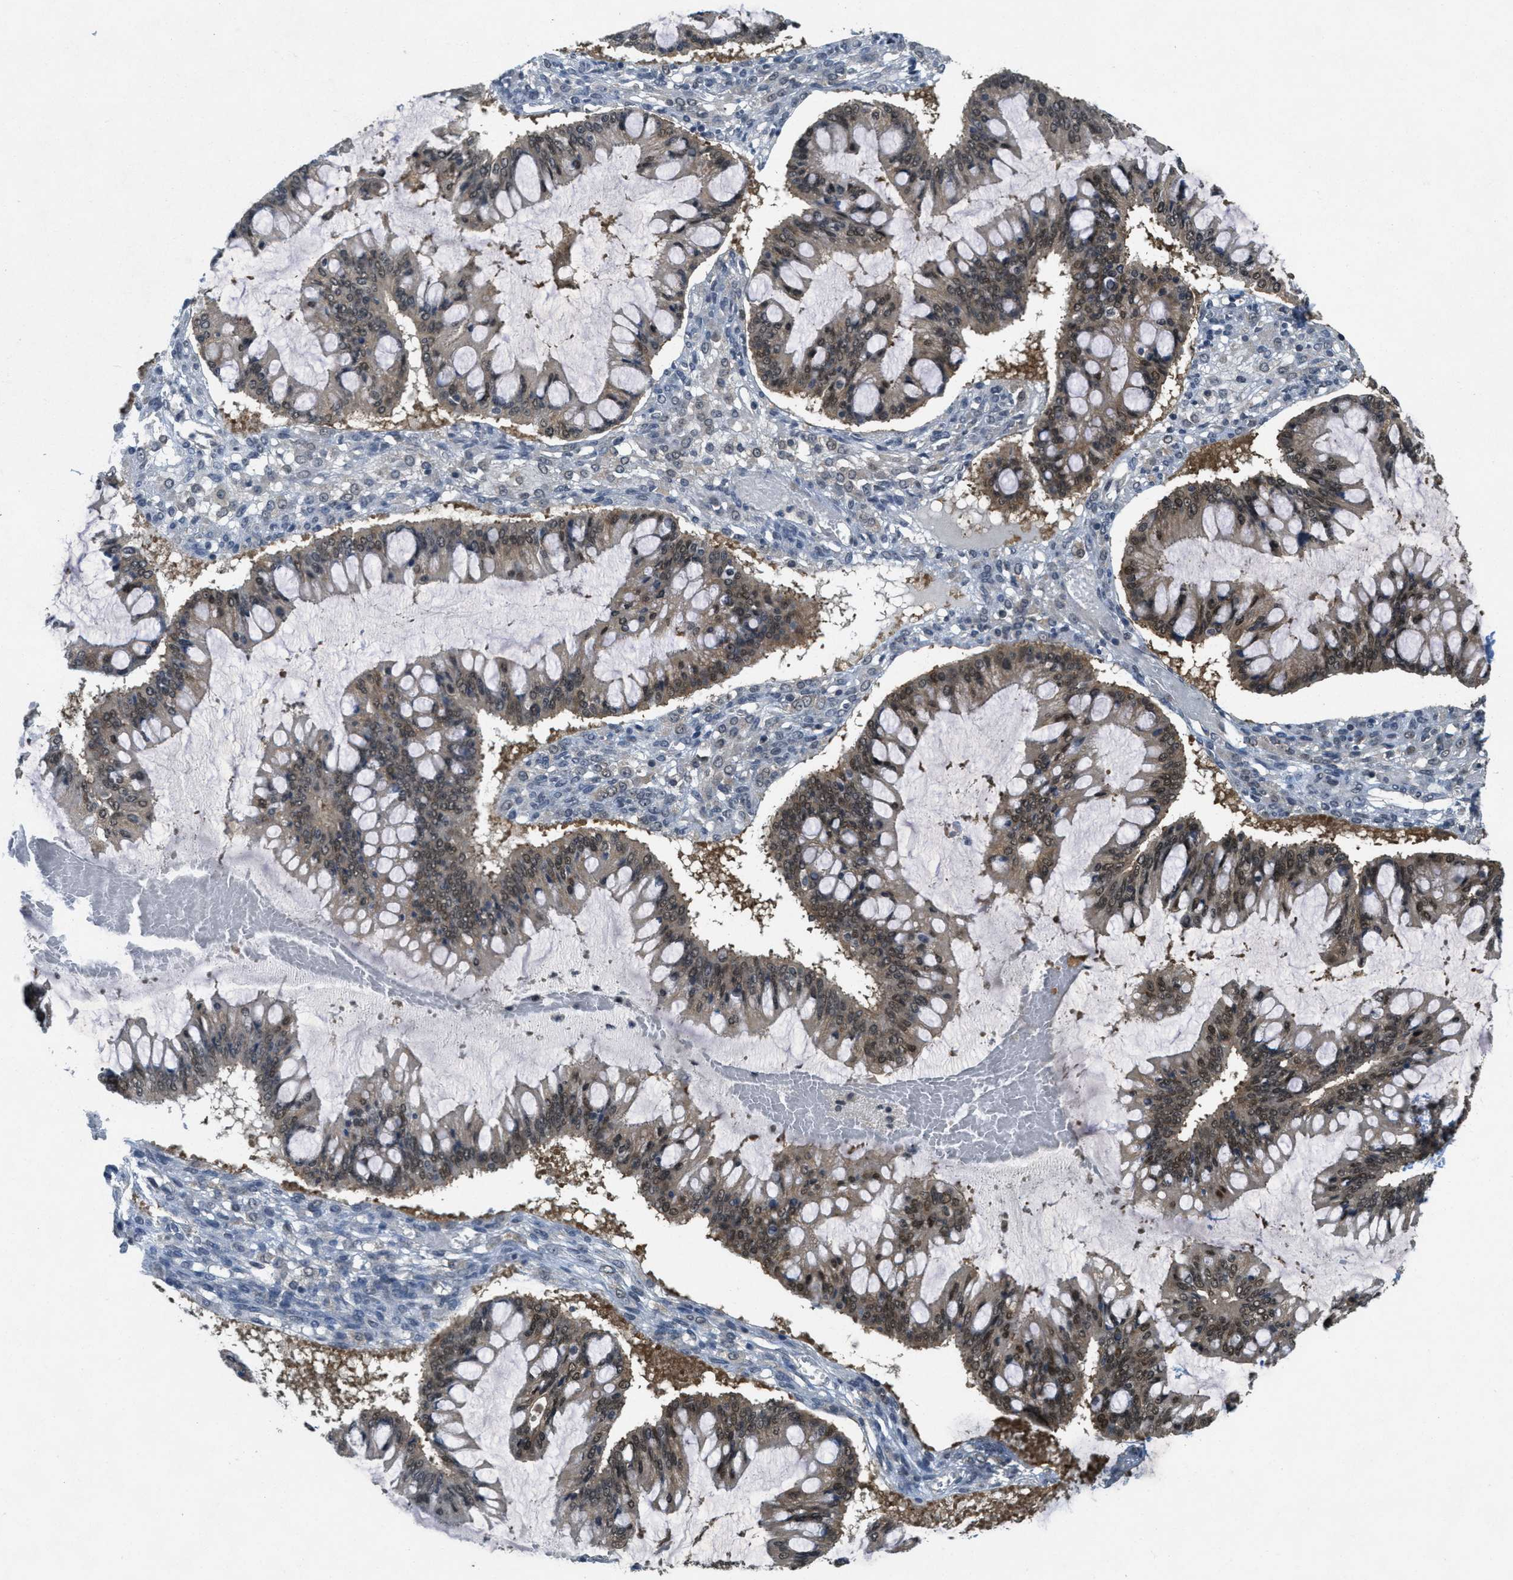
{"staining": {"intensity": "moderate", "quantity": "25%-75%", "location": "cytoplasmic/membranous,nuclear"}, "tissue": "ovarian cancer", "cell_type": "Tumor cells", "image_type": "cancer", "snomed": [{"axis": "morphology", "description": "Cystadenocarcinoma, mucinous, NOS"}, {"axis": "topography", "description": "Ovary"}], "caption": "High-power microscopy captured an immunohistochemistry (IHC) image of mucinous cystadenocarcinoma (ovarian), revealing moderate cytoplasmic/membranous and nuclear positivity in about 25%-75% of tumor cells. (brown staining indicates protein expression, while blue staining denotes nuclei).", "gene": "DNAJB1", "patient": {"sex": "female", "age": 73}}